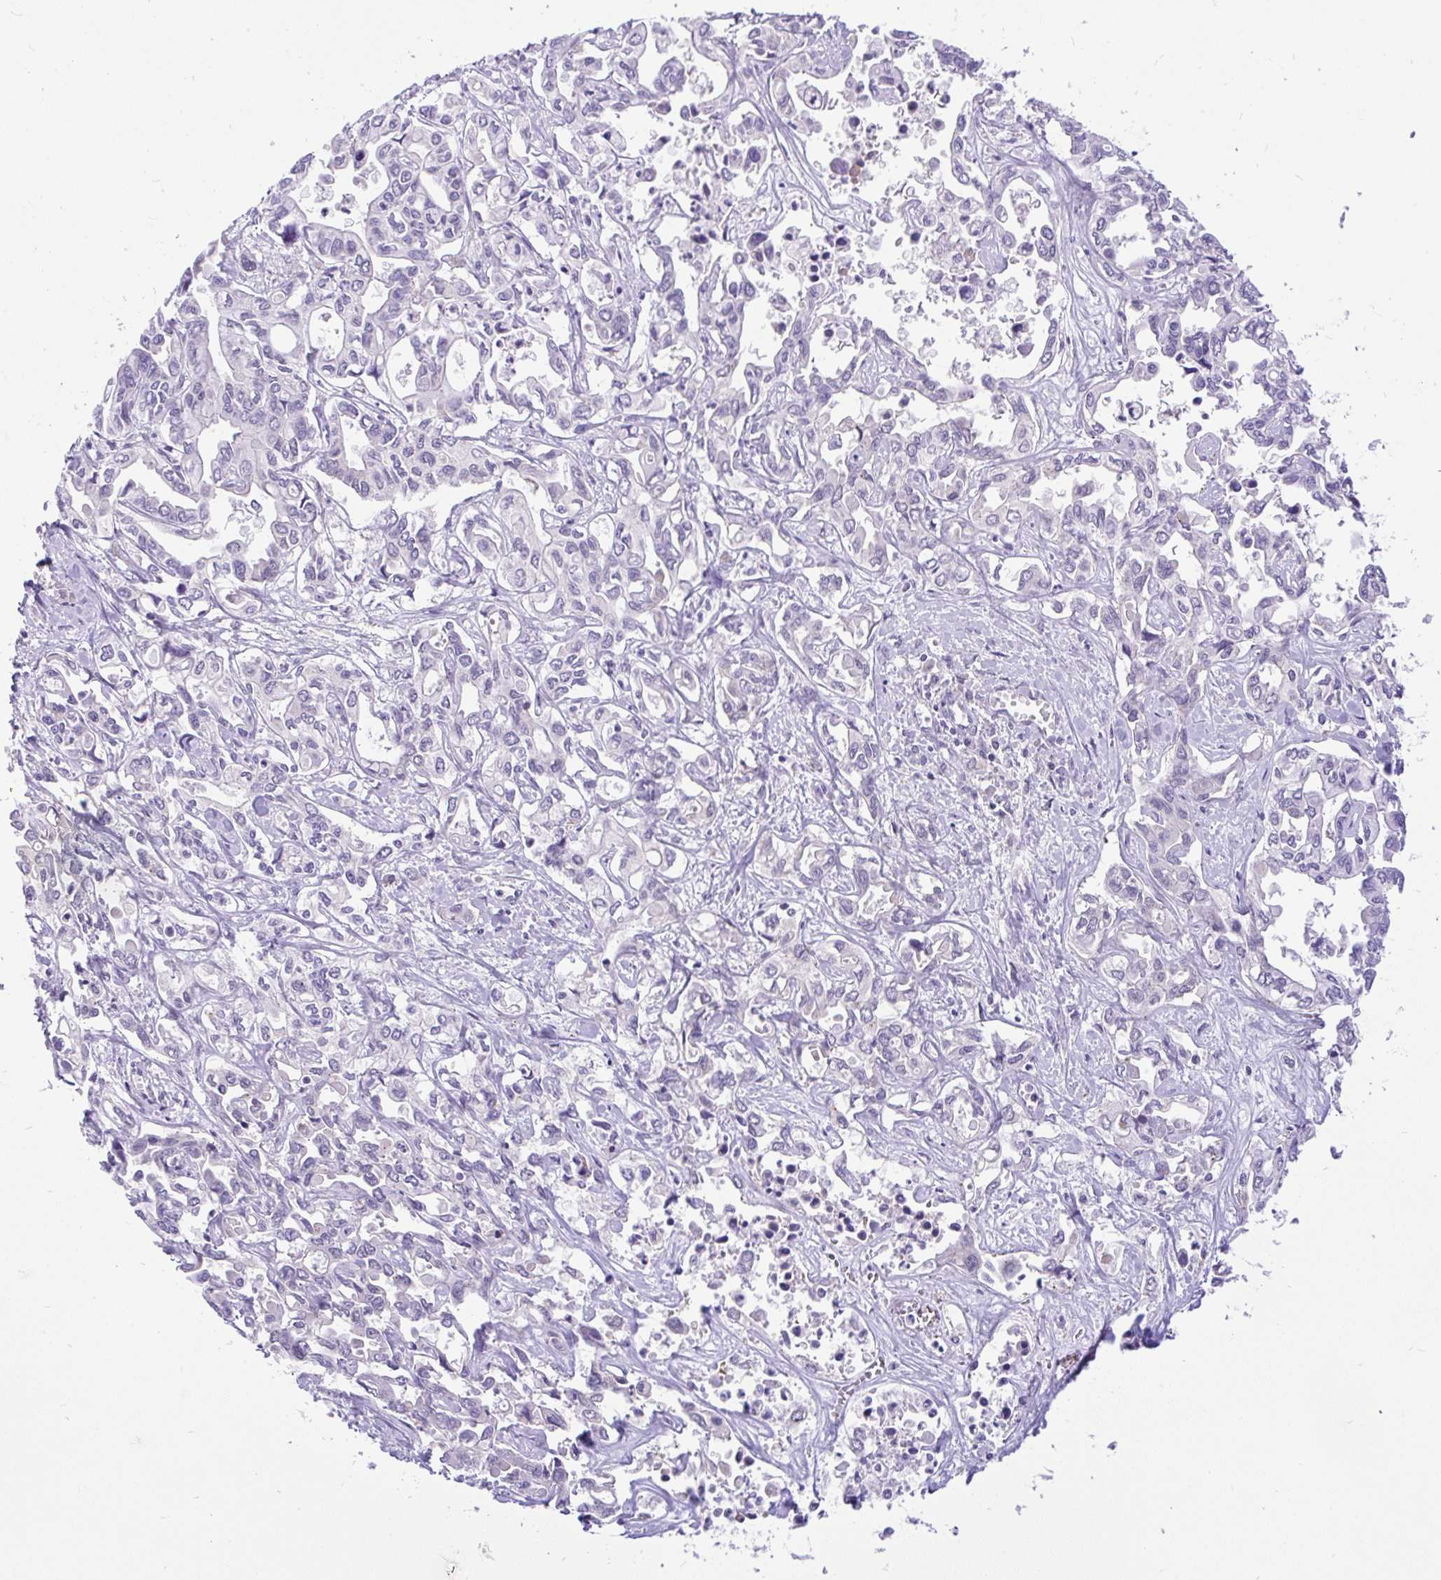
{"staining": {"intensity": "negative", "quantity": "none", "location": "none"}, "tissue": "liver cancer", "cell_type": "Tumor cells", "image_type": "cancer", "snomed": [{"axis": "morphology", "description": "Cholangiocarcinoma"}, {"axis": "topography", "description": "Liver"}], "caption": "Tumor cells show no significant expression in liver cholangiocarcinoma. The staining is performed using DAB brown chromogen with nuclei counter-stained in using hematoxylin.", "gene": "PYCR2", "patient": {"sex": "female", "age": 64}}